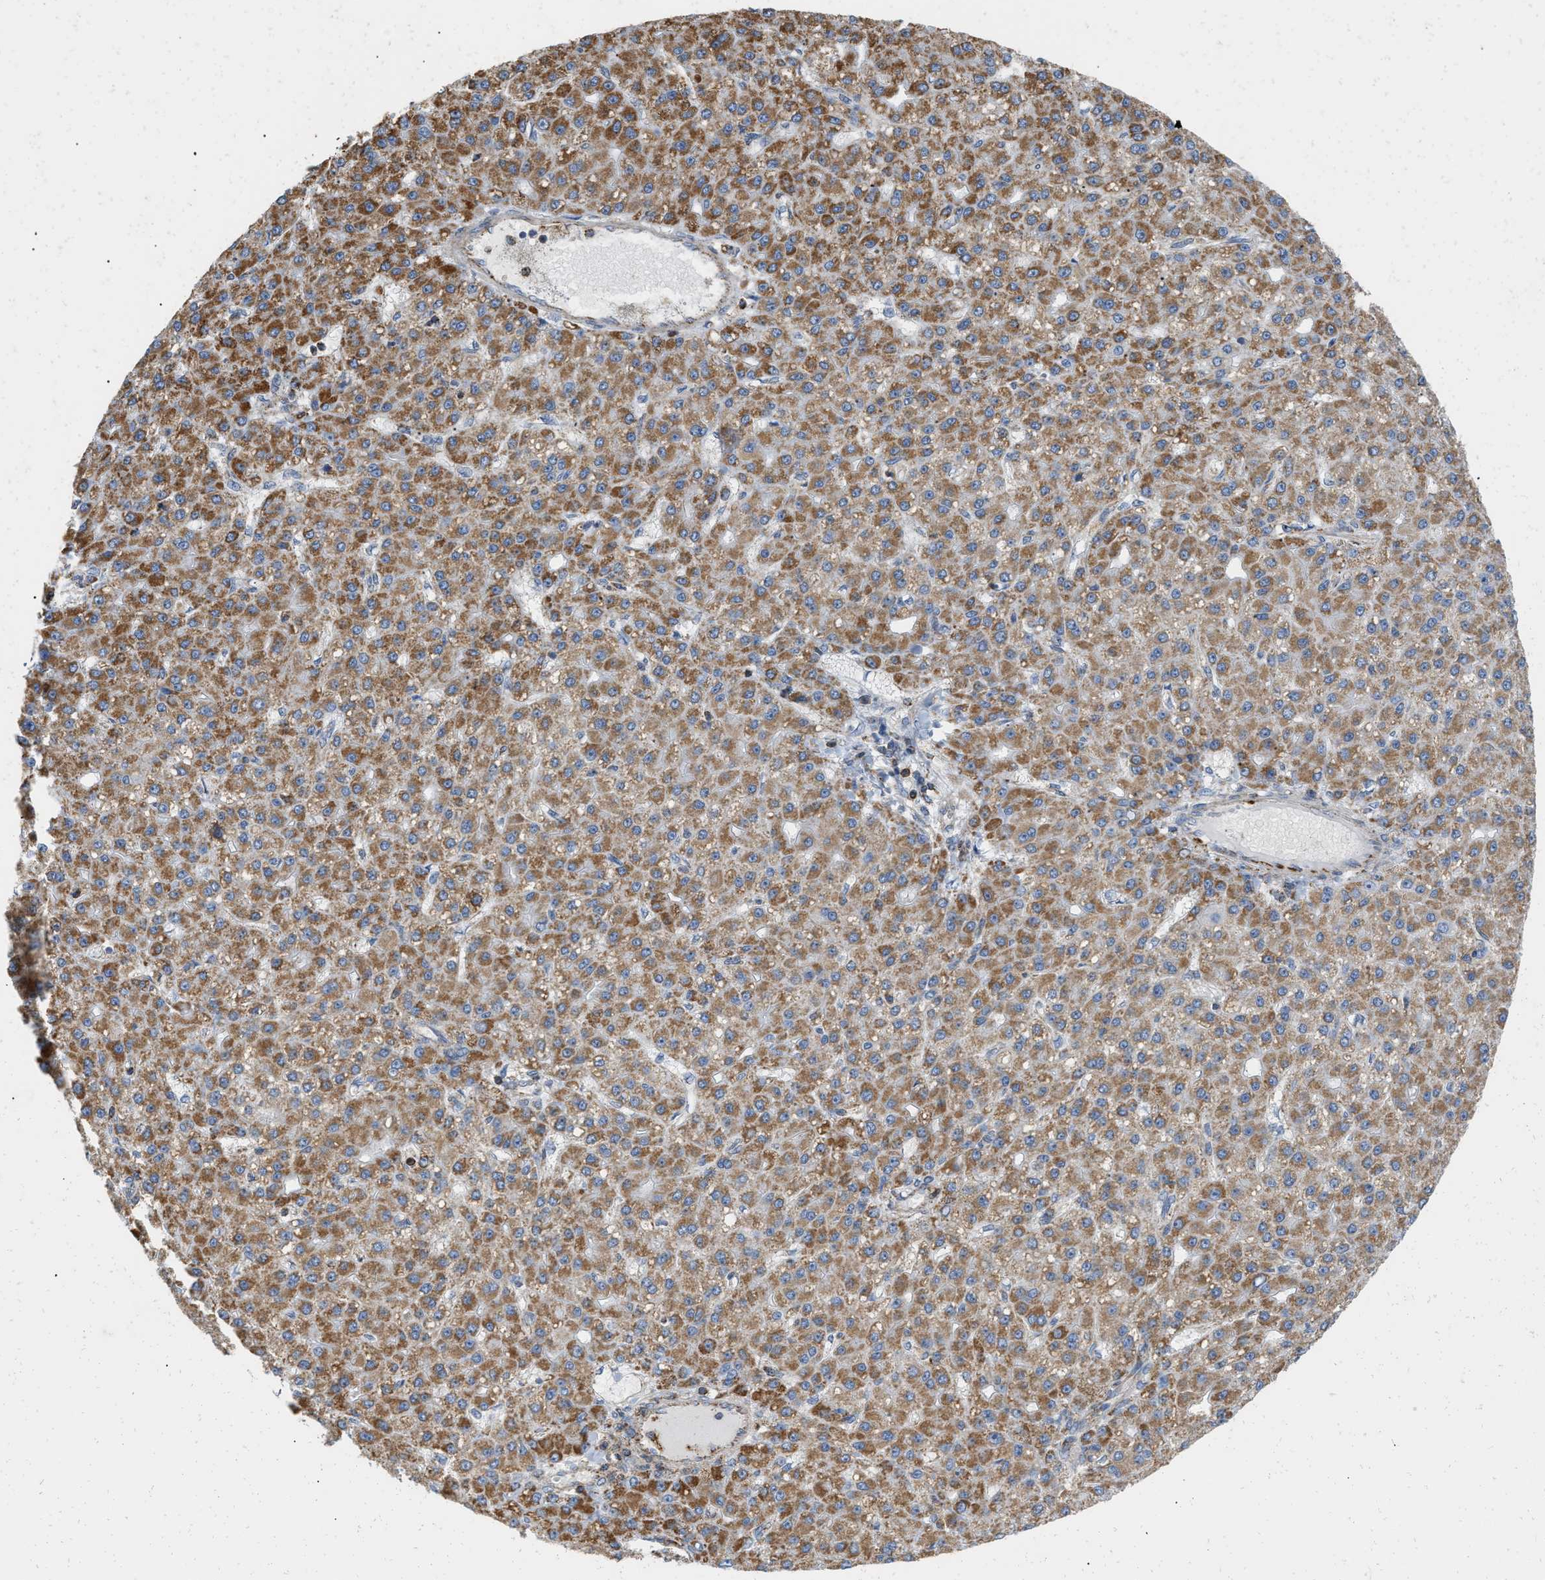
{"staining": {"intensity": "moderate", "quantity": ">75%", "location": "cytoplasmic/membranous"}, "tissue": "liver cancer", "cell_type": "Tumor cells", "image_type": "cancer", "snomed": [{"axis": "morphology", "description": "Carcinoma, Hepatocellular, NOS"}, {"axis": "topography", "description": "Liver"}], "caption": "The micrograph displays staining of hepatocellular carcinoma (liver), revealing moderate cytoplasmic/membranous protein positivity (brown color) within tumor cells. The staining was performed using DAB (3,3'-diaminobenzidine) to visualize the protein expression in brown, while the nuclei were stained in blue with hematoxylin (Magnification: 20x).", "gene": "GRB10", "patient": {"sex": "male", "age": 67}}